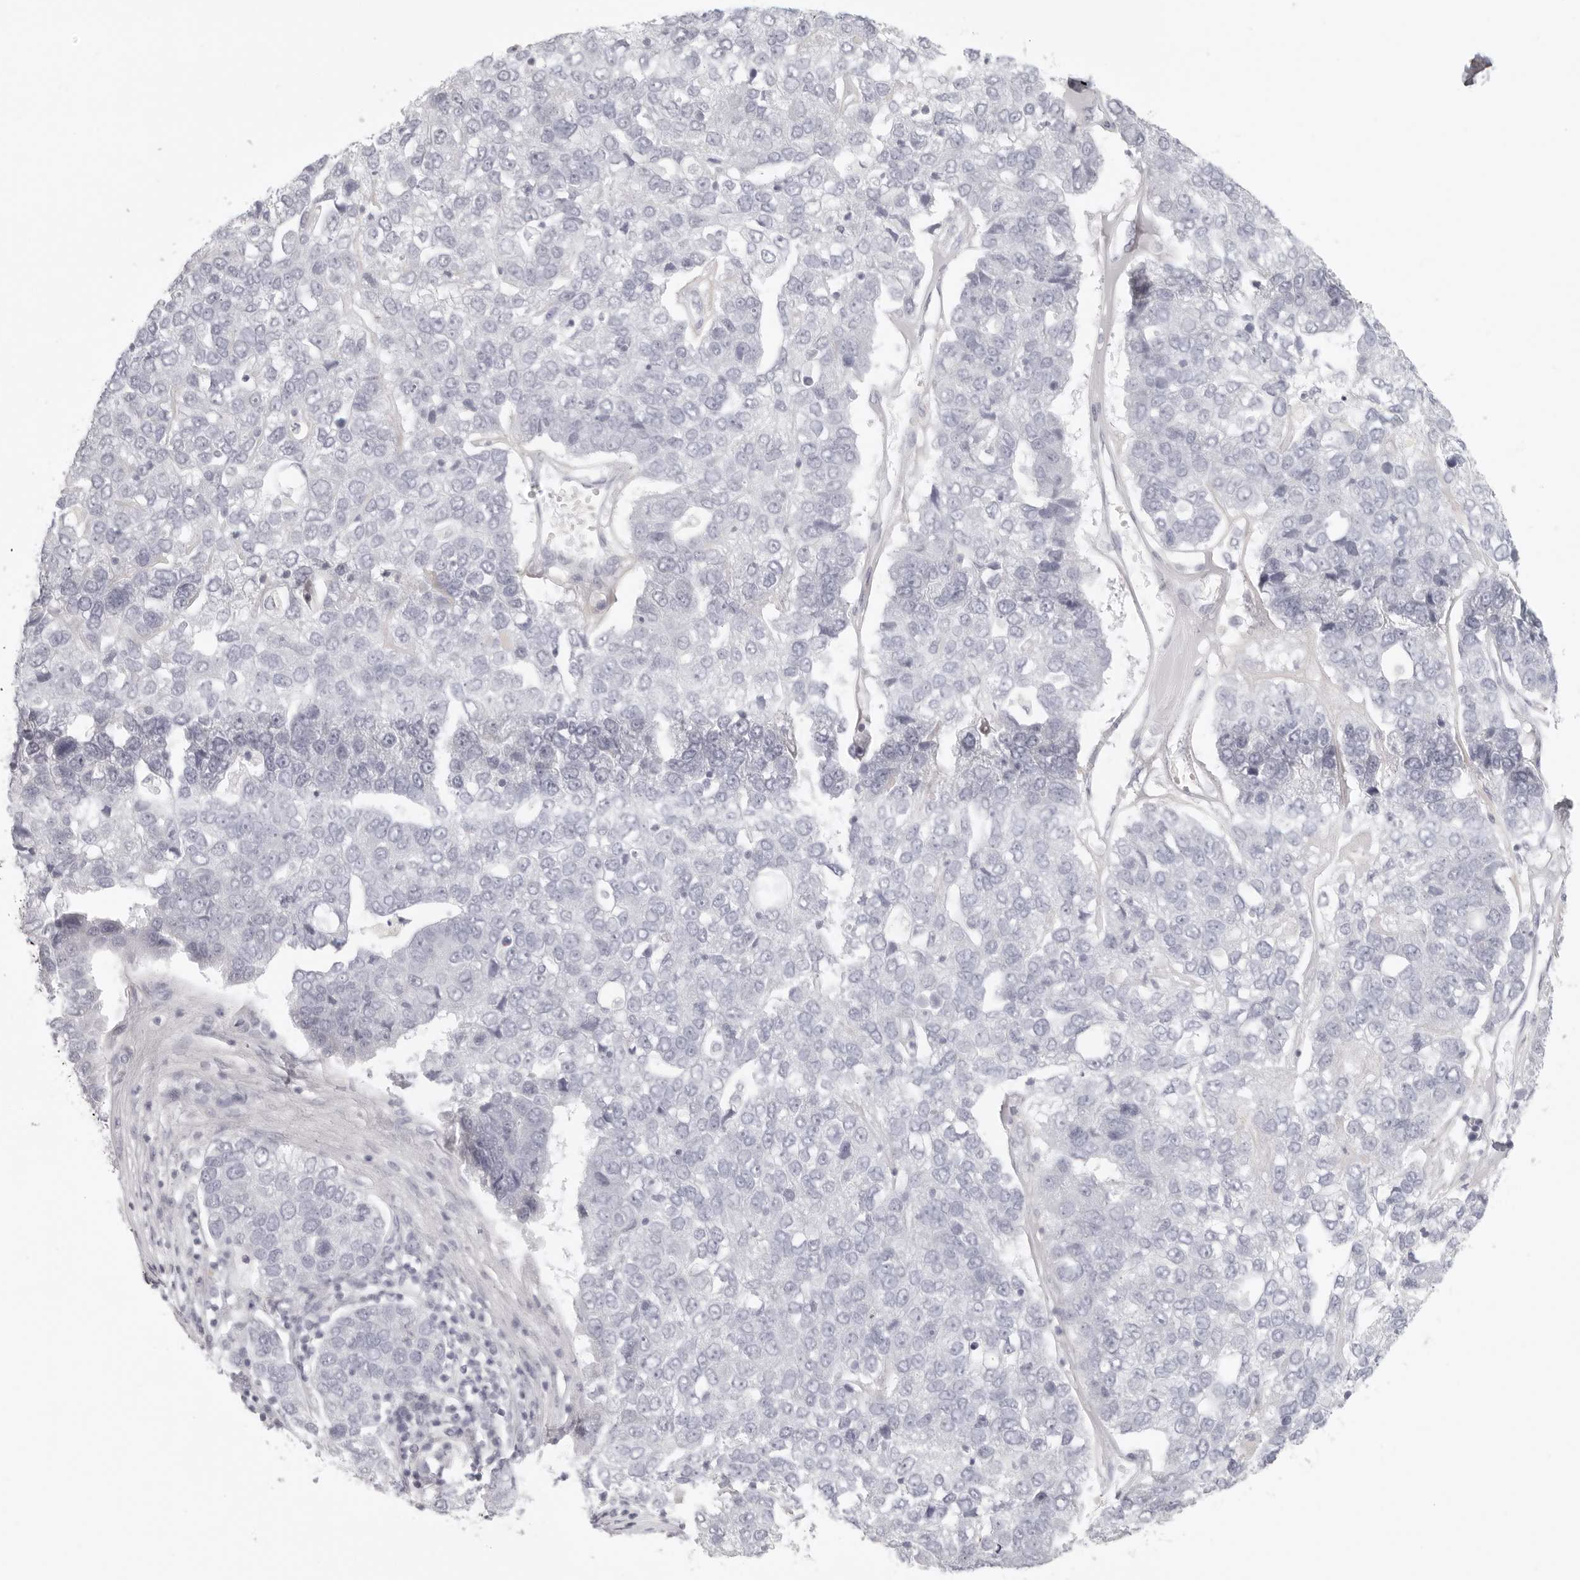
{"staining": {"intensity": "negative", "quantity": "none", "location": "none"}, "tissue": "pancreatic cancer", "cell_type": "Tumor cells", "image_type": "cancer", "snomed": [{"axis": "morphology", "description": "Adenocarcinoma, NOS"}, {"axis": "topography", "description": "Pancreas"}], "caption": "The photomicrograph displays no significant positivity in tumor cells of adenocarcinoma (pancreatic). Nuclei are stained in blue.", "gene": "RXFP1", "patient": {"sex": "female", "age": 61}}